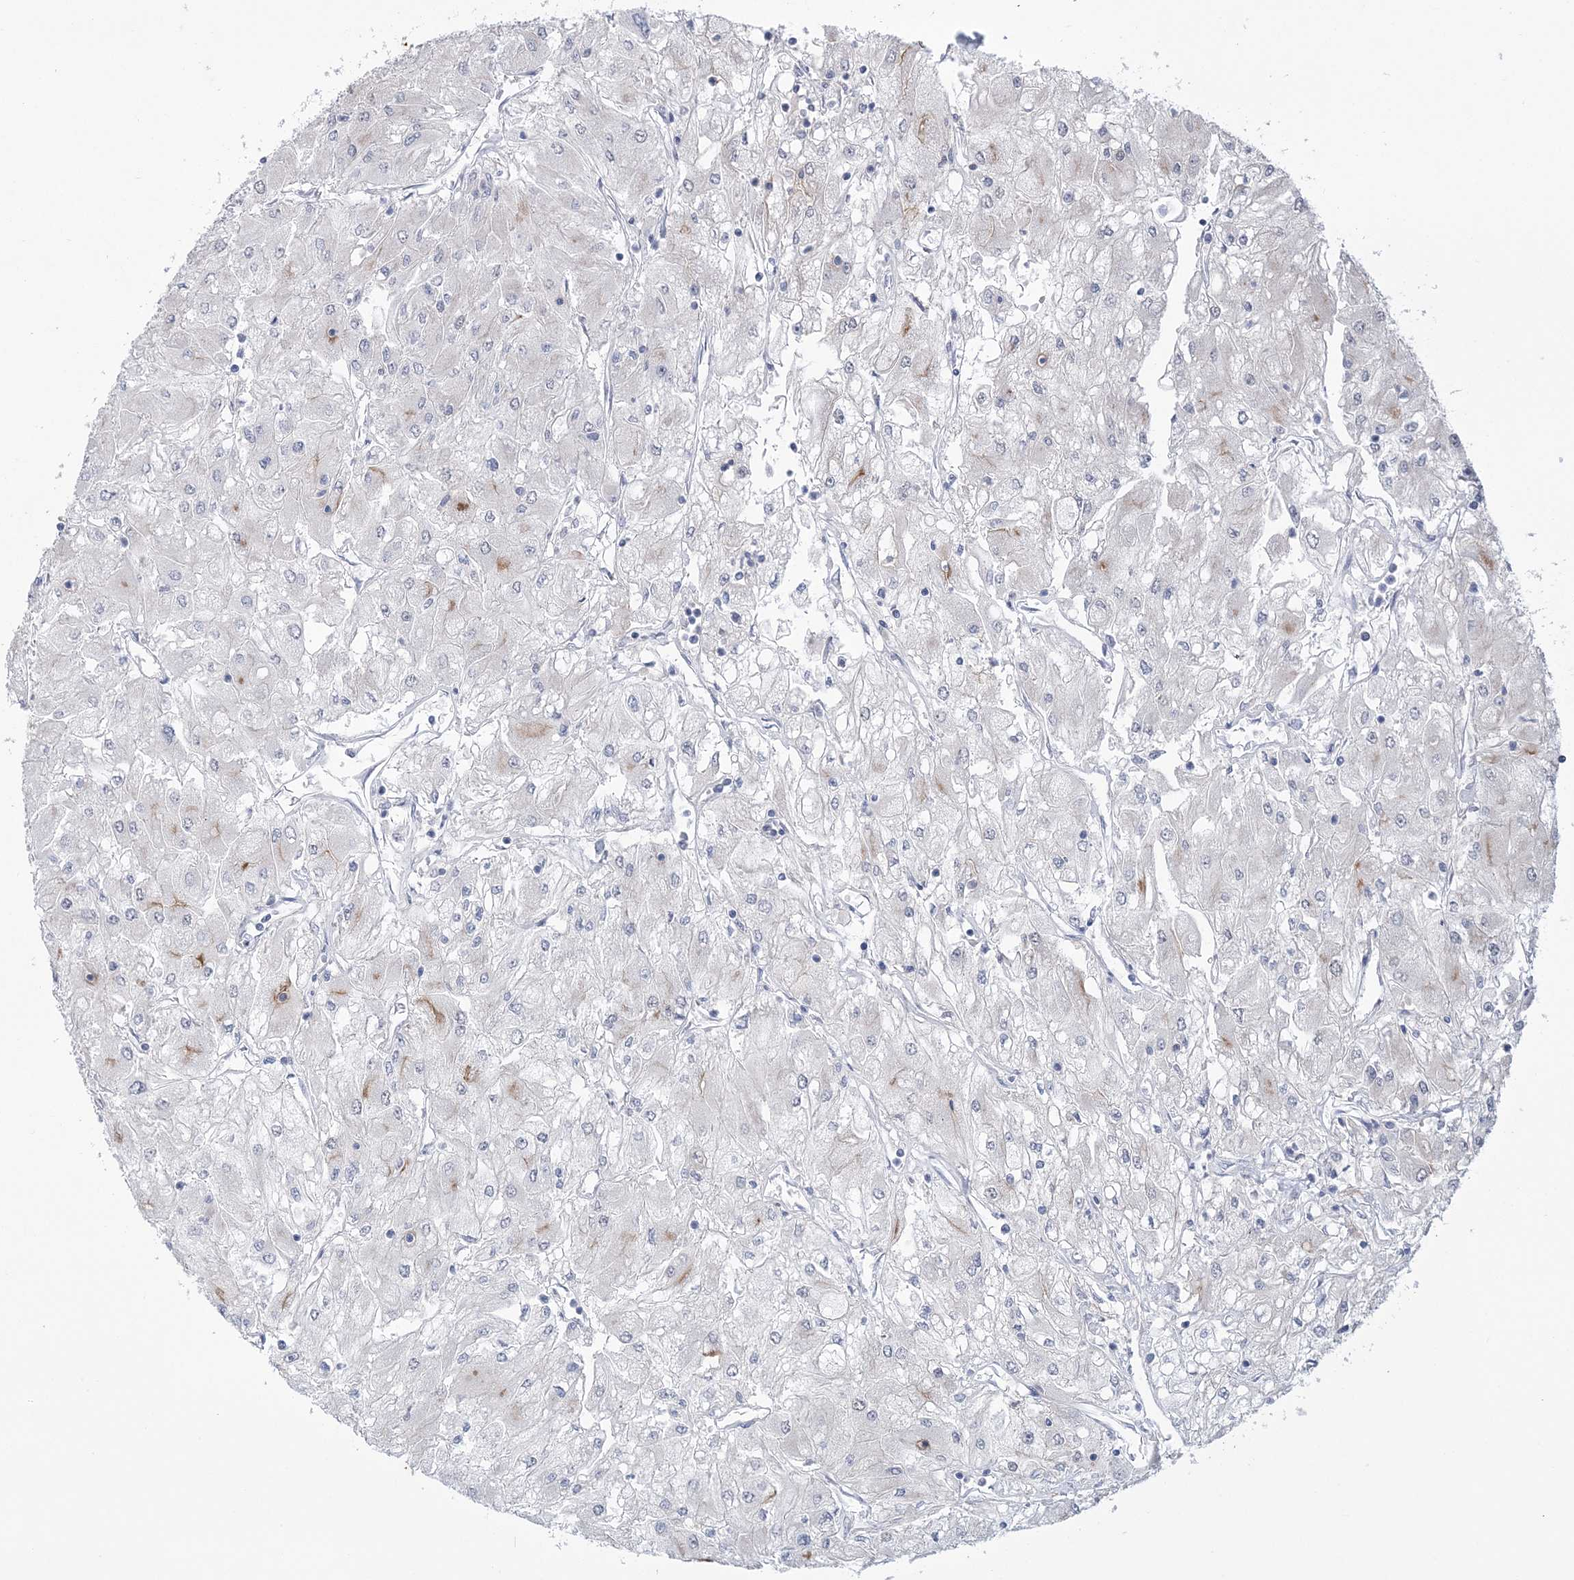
{"staining": {"intensity": "weak", "quantity": "<25%", "location": "cytoplasmic/membranous"}, "tissue": "renal cancer", "cell_type": "Tumor cells", "image_type": "cancer", "snomed": [{"axis": "morphology", "description": "Adenocarcinoma, NOS"}, {"axis": "topography", "description": "Kidney"}], "caption": "Immunohistochemistry image of human renal cancer stained for a protein (brown), which displays no positivity in tumor cells.", "gene": "RAB11FIP5", "patient": {"sex": "male", "age": 80}}